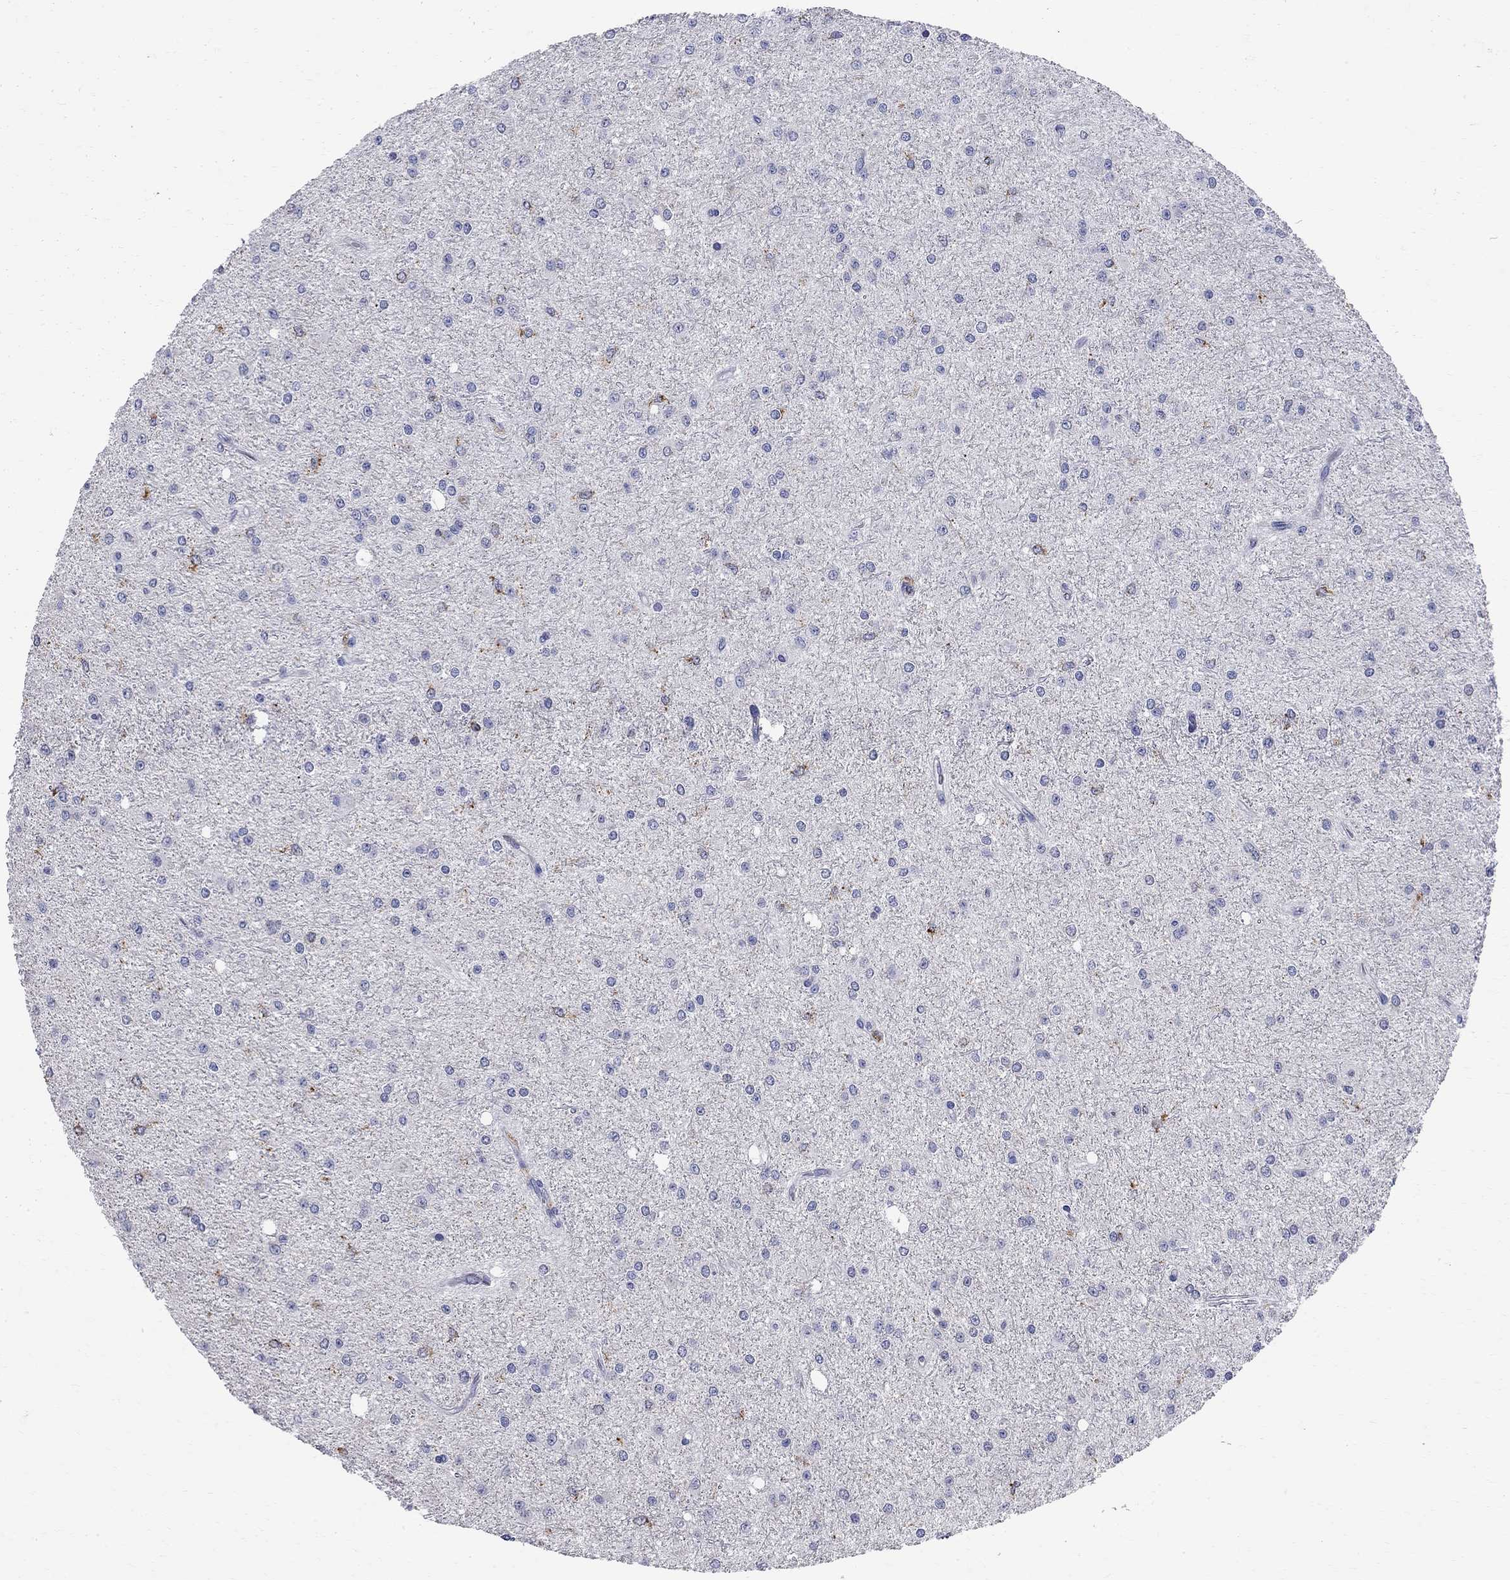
{"staining": {"intensity": "negative", "quantity": "none", "location": "none"}, "tissue": "glioma", "cell_type": "Tumor cells", "image_type": "cancer", "snomed": [{"axis": "morphology", "description": "Glioma, malignant, Low grade"}, {"axis": "topography", "description": "Brain"}], "caption": "High magnification brightfield microscopy of malignant glioma (low-grade) stained with DAB (3,3'-diaminobenzidine) (brown) and counterstained with hematoxylin (blue): tumor cells show no significant positivity. (DAB IHC visualized using brightfield microscopy, high magnification).", "gene": "ACSL1", "patient": {"sex": "male", "age": 27}}